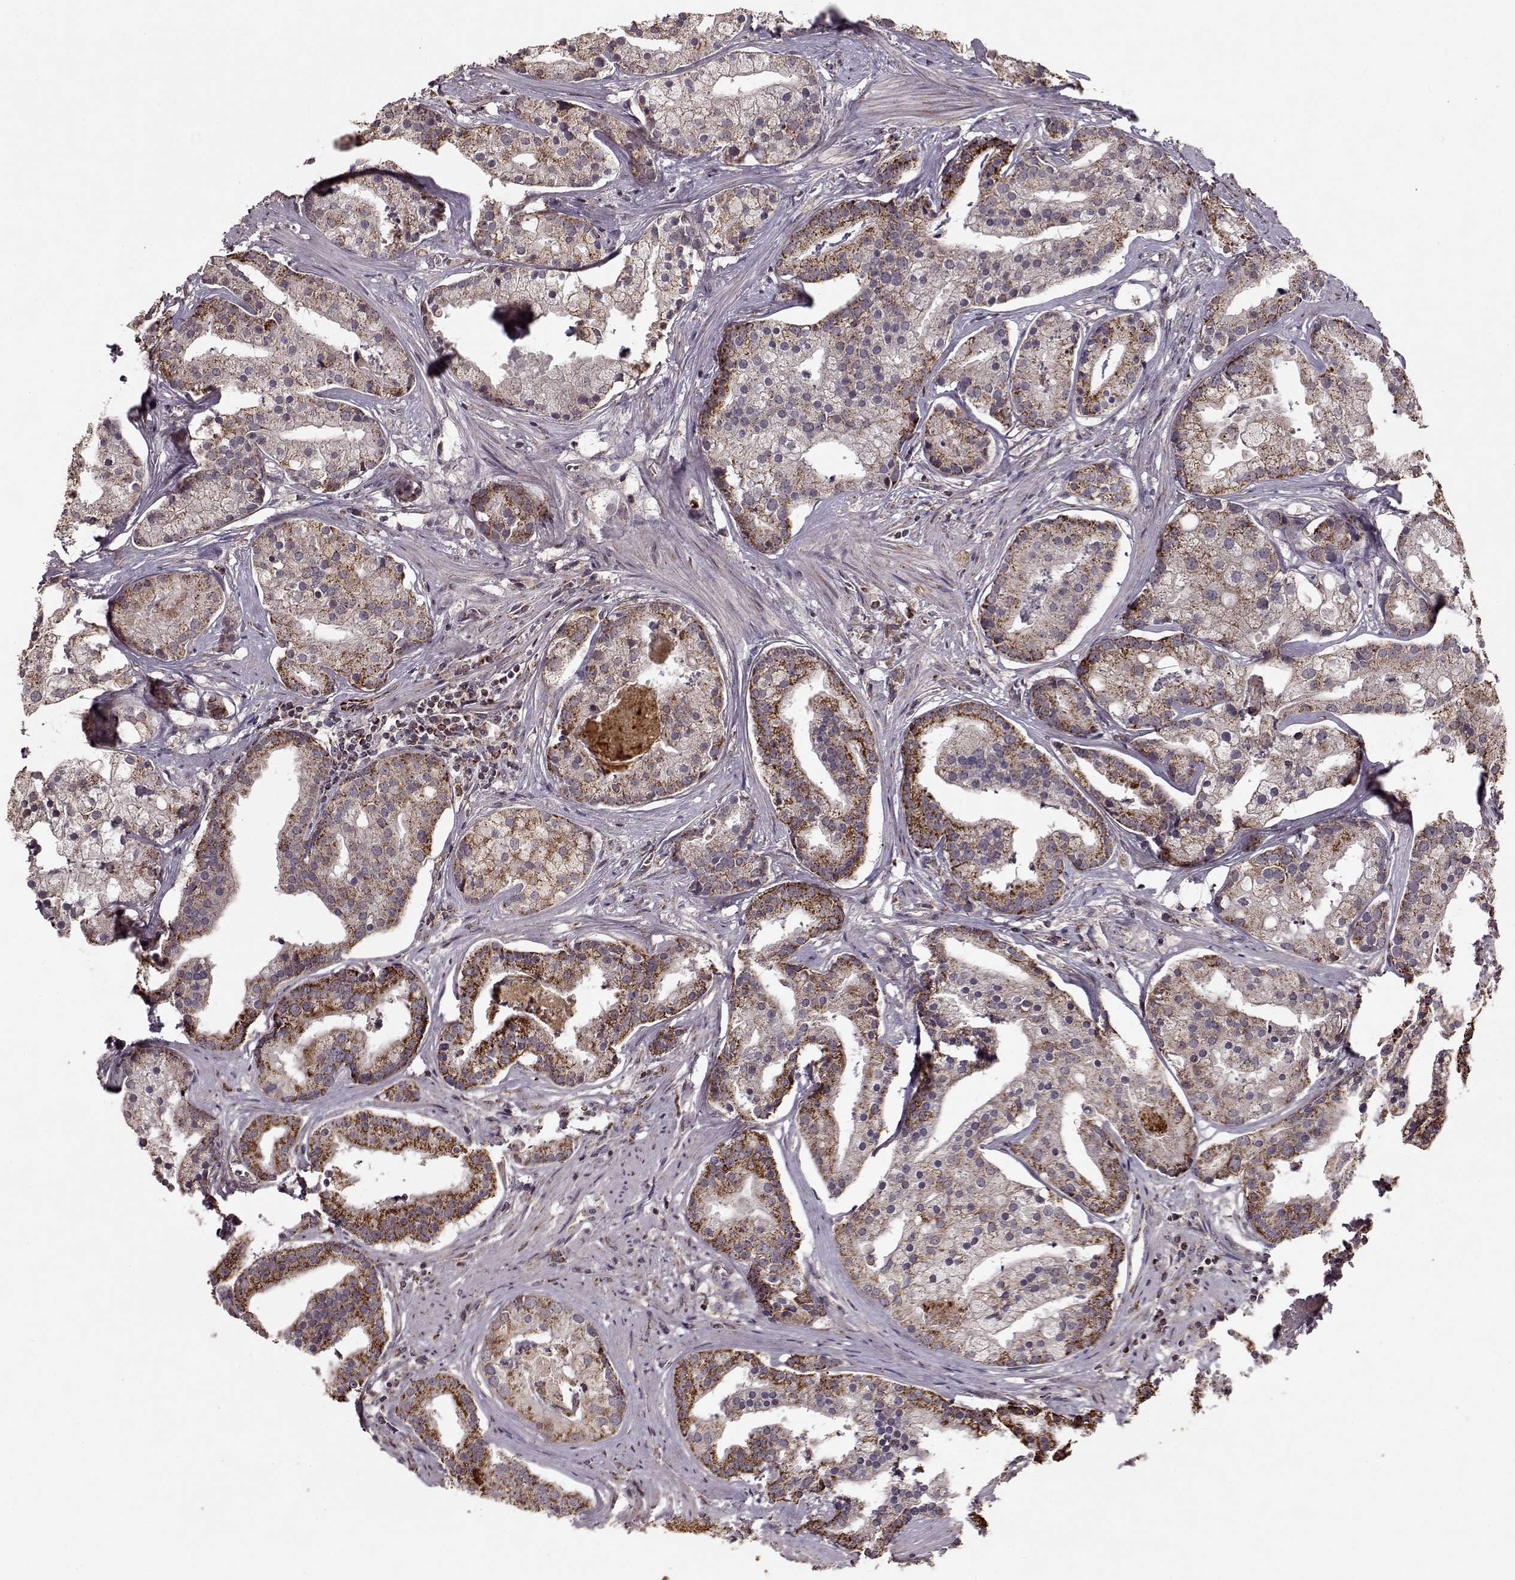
{"staining": {"intensity": "strong", "quantity": ">75%", "location": "cytoplasmic/membranous"}, "tissue": "prostate cancer", "cell_type": "Tumor cells", "image_type": "cancer", "snomed": [{"axis": "morphology", "description": "Adenocarcinoma, NOS"}, {"axis": "topography", "description": "Prostate and seminal vesicle, NOS"}, {"axis": "topography", "description": "Prostate"}], "caption": "Strong cytoplasmic/membranous staining for a protein is identified in about >75% of tumor cells of prostate adenocarcinoma using IHC.", "gene": "CMTM3", "patient": {"sex": "male", "age": 44}}